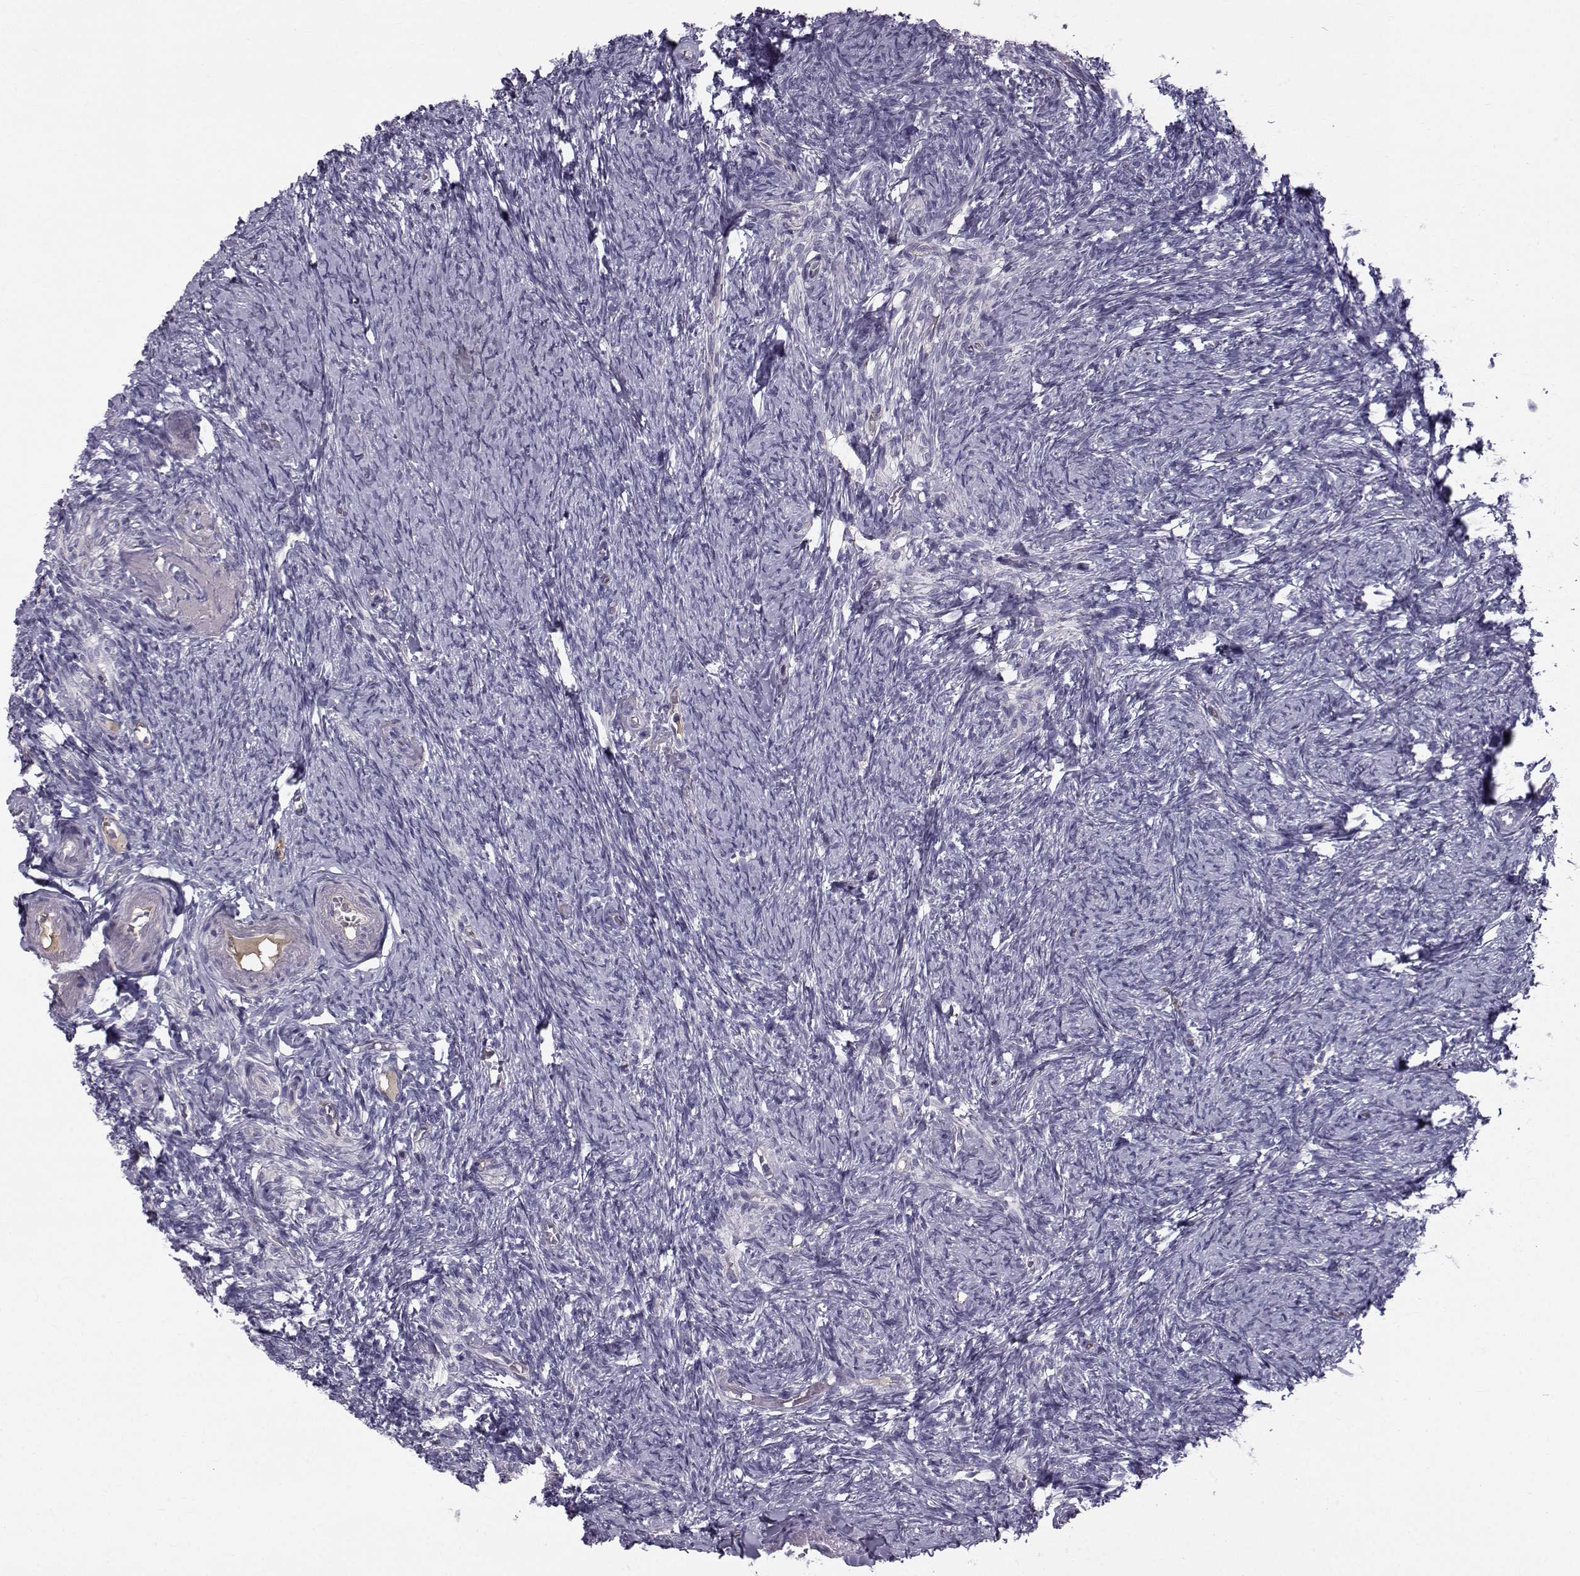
{"staining": {"intensity": "negative", "quantity": "none", "location": "none"}, "tissue": "ovary", "cell_type": "Ovarian stroma cells", "image_type": "normal", "snomed": [{"axis": "morphology", "description": "Normal tissue, NOS"}, {"axis": "topography", "description": "Ovary"}], "caption": "Immunohistochemistry (IHC) micrograph of normal ovary: human ovary stained with DAB shows no significant protein expression in ovarian stroma cells. Brightfield microscopy of IHC stained with DAB (brown) and hematoxylin (blue), captured at high magnification.", "gene": "CALCR", "patient": {"sex": "female", "age": 72}}